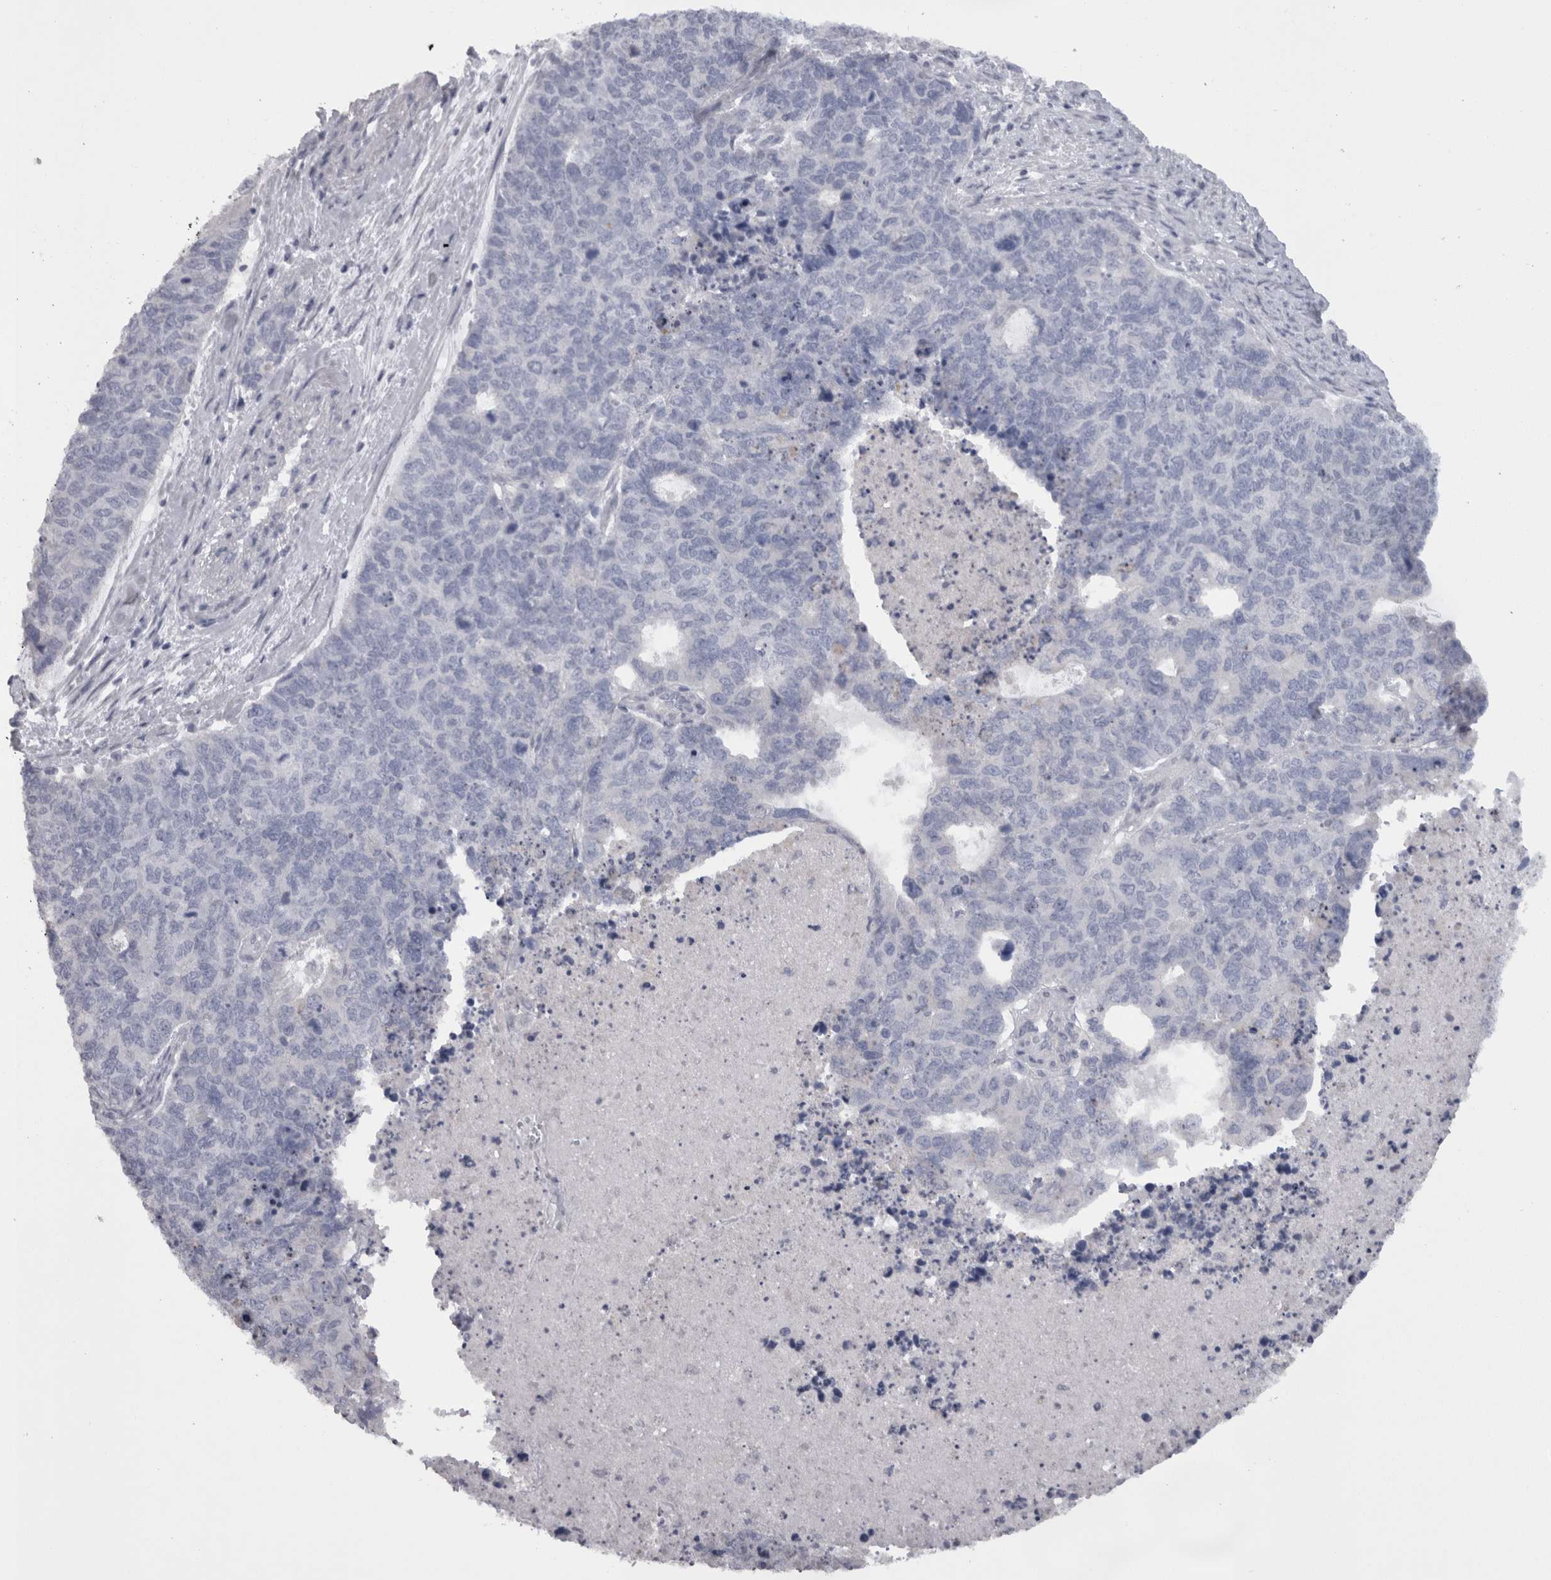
{"staining": {"intensity": "negative", "quantity": "none", "location": "none"}, "tissue": "cervical cancer", "cell_type": "Tumor cells", "image_type": "cancer", "snomed": [{"axis": "morphology", "description": "Squamous cell carcinoma, NOS"}, {"axis": "topography", "description": "Cervix"}], "caption": "Immunohistochemical staining of cervical squamous cell carcinoma displays no significant expression in tumor cells. Brightfield microscopy of immunohistochemistry (IHC) stained with DAB (brown) and hematoxylin (blue), captured at high magnification.", "gene": "CAMK2D", "patient": {"sex": "female", "age": 63}}